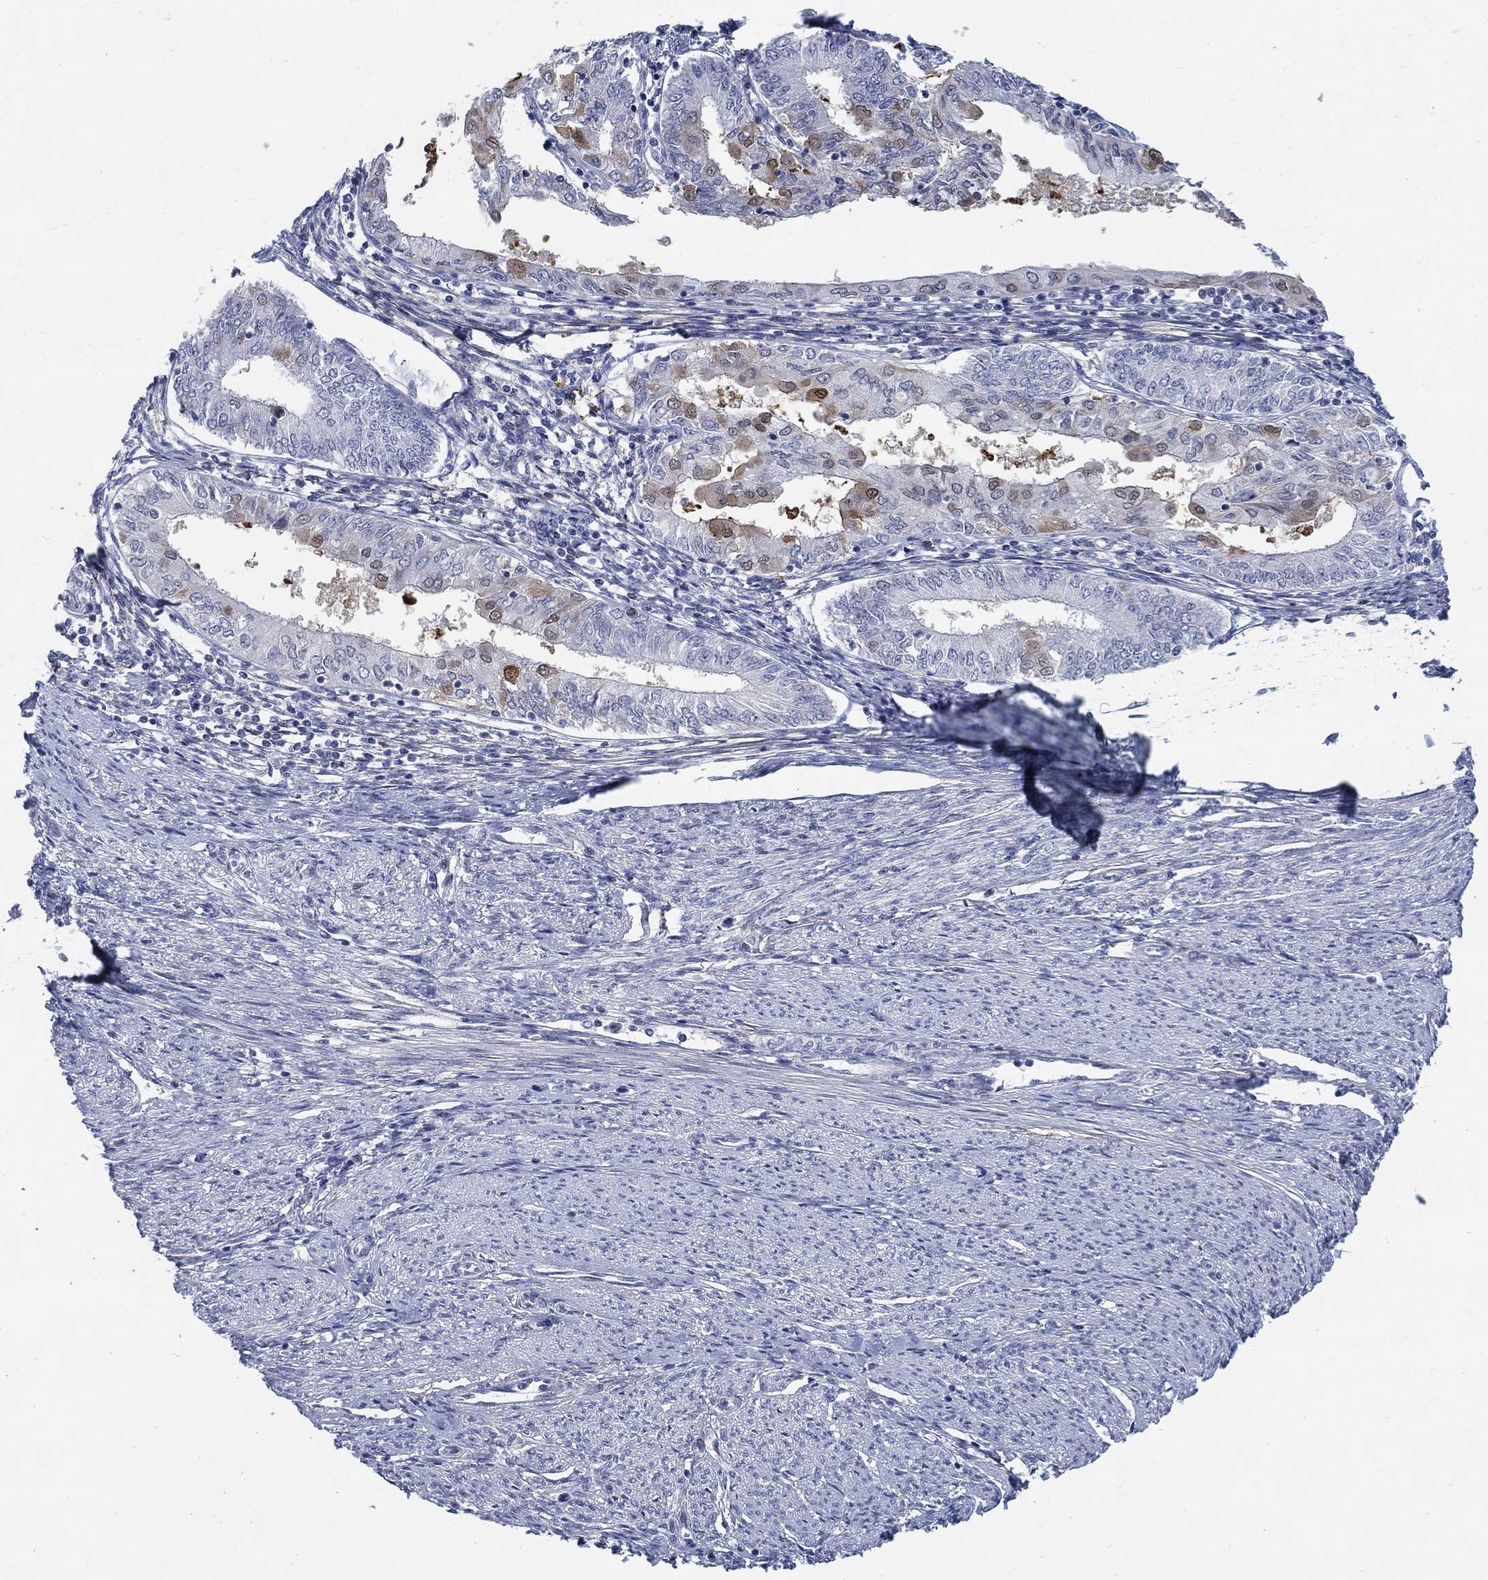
{"staining": {"intensity": "moderate", "quantity": "<25%", "location": "cytoplasmic/membranous,nuclear"}, "tissue": "endometrial cancer", "cell_type": "Tumor cells", "image_type": "cancer", "snomed": [{"axis": "morphology", "description": "Adenocarcinoma, NOS"}, {"axis": "topography", "description": "Endometrium"}], "caption": "Immunohistochemical staining of human adenocarcinoma (endometrial) displays low levels of moderate cytoplasmic/membranous and nuclear protein staining in about <25% of tumor cells.", "gene": "MYO3A", "patient": {"sex": "female", "age": 68}}